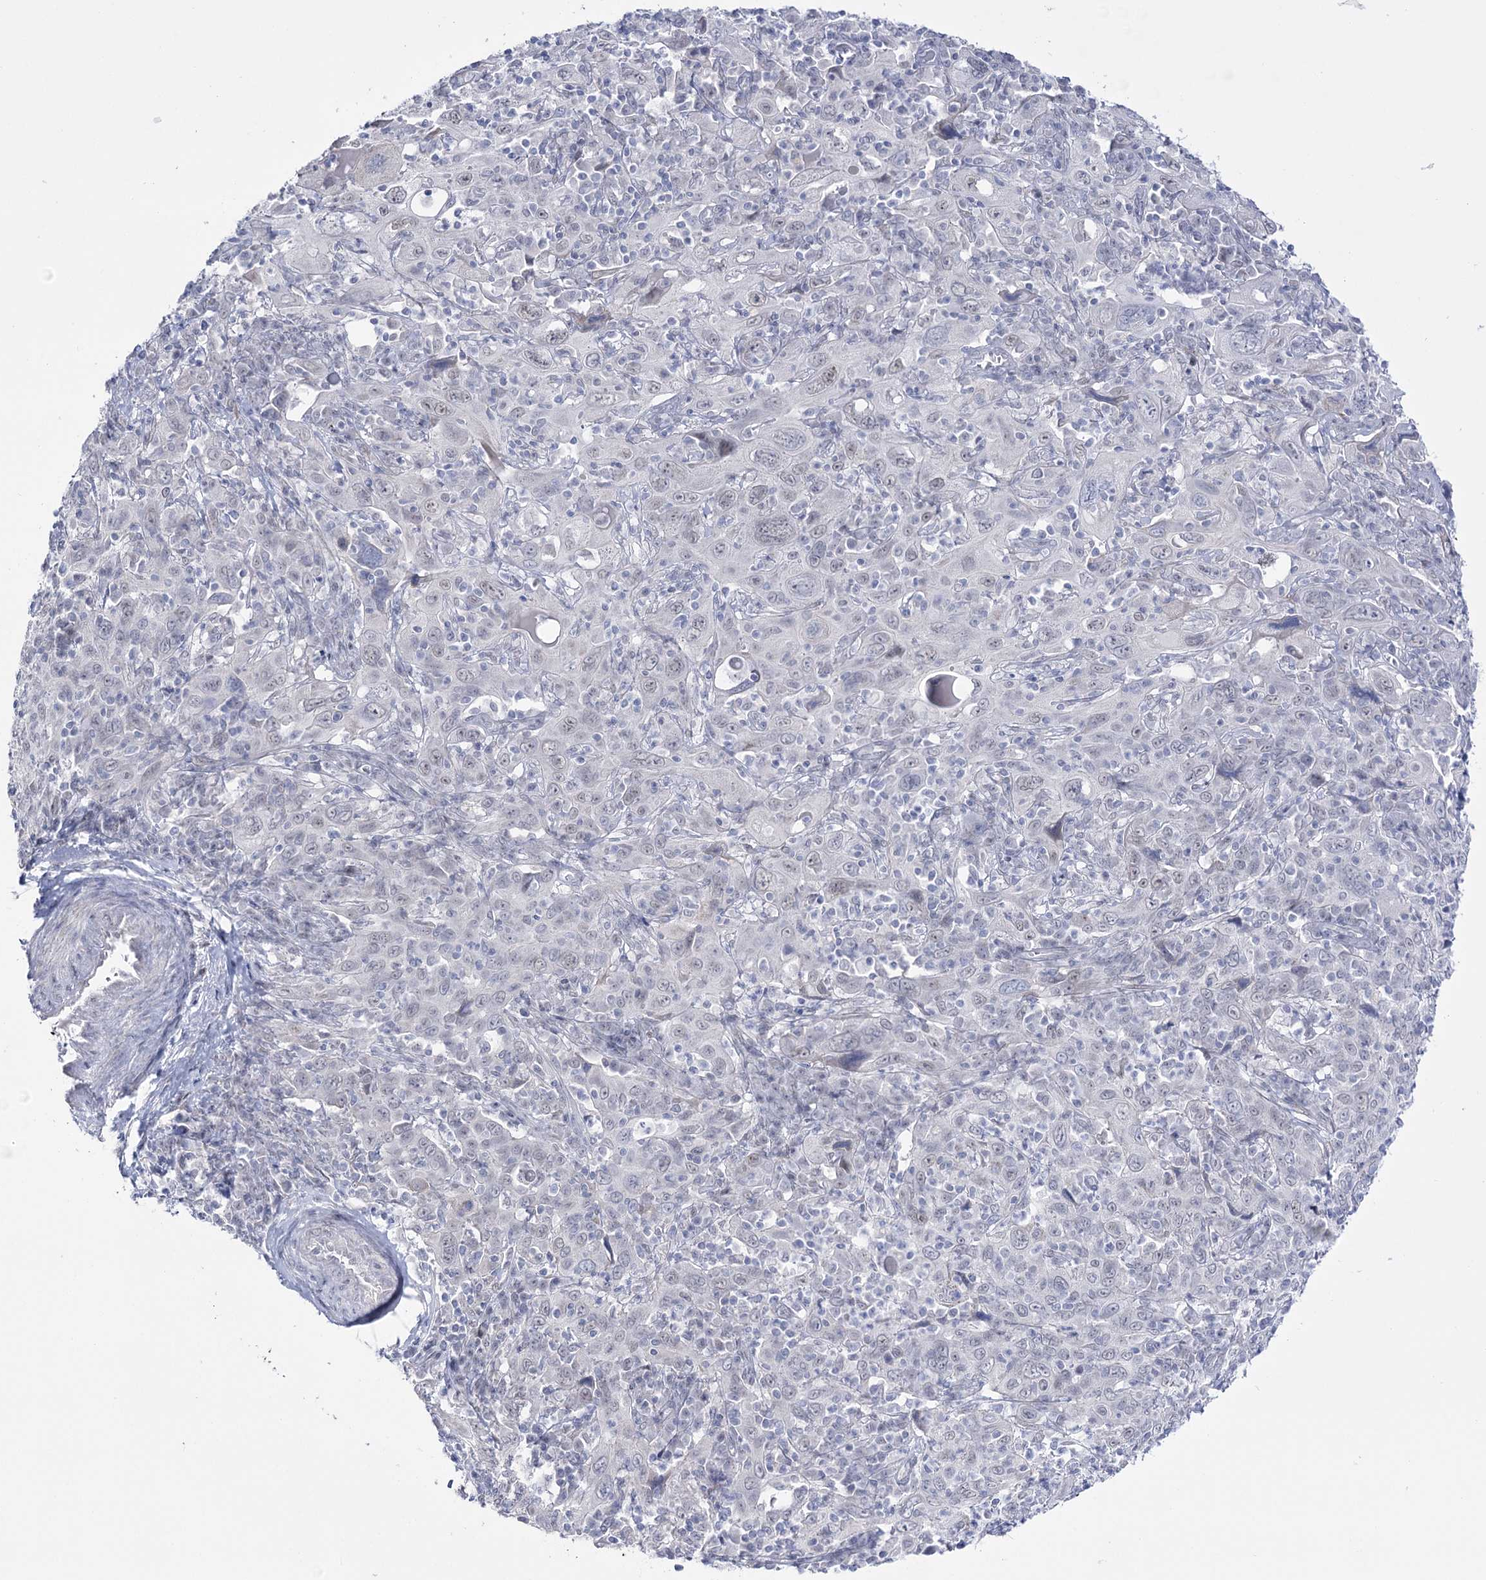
{"staining": {"intensity": "negative", "quantity": "none", "location": "none"}, "tissue": "cervical cancer", "cell_type": "Tumor cells", "image_type": "cancer", "snomed": [{"axis": "morphology", "description": "Squamous cell carcinoma, NOS"}, {"axis": "topography", "description": "Cervix"}], "caption": "IHC image of cervical cancer stained for a protein (brown), which reveals no positivity in tumor cells.", "gene": "RBM15B", "patient": {"sex": "female", "age": 46}}